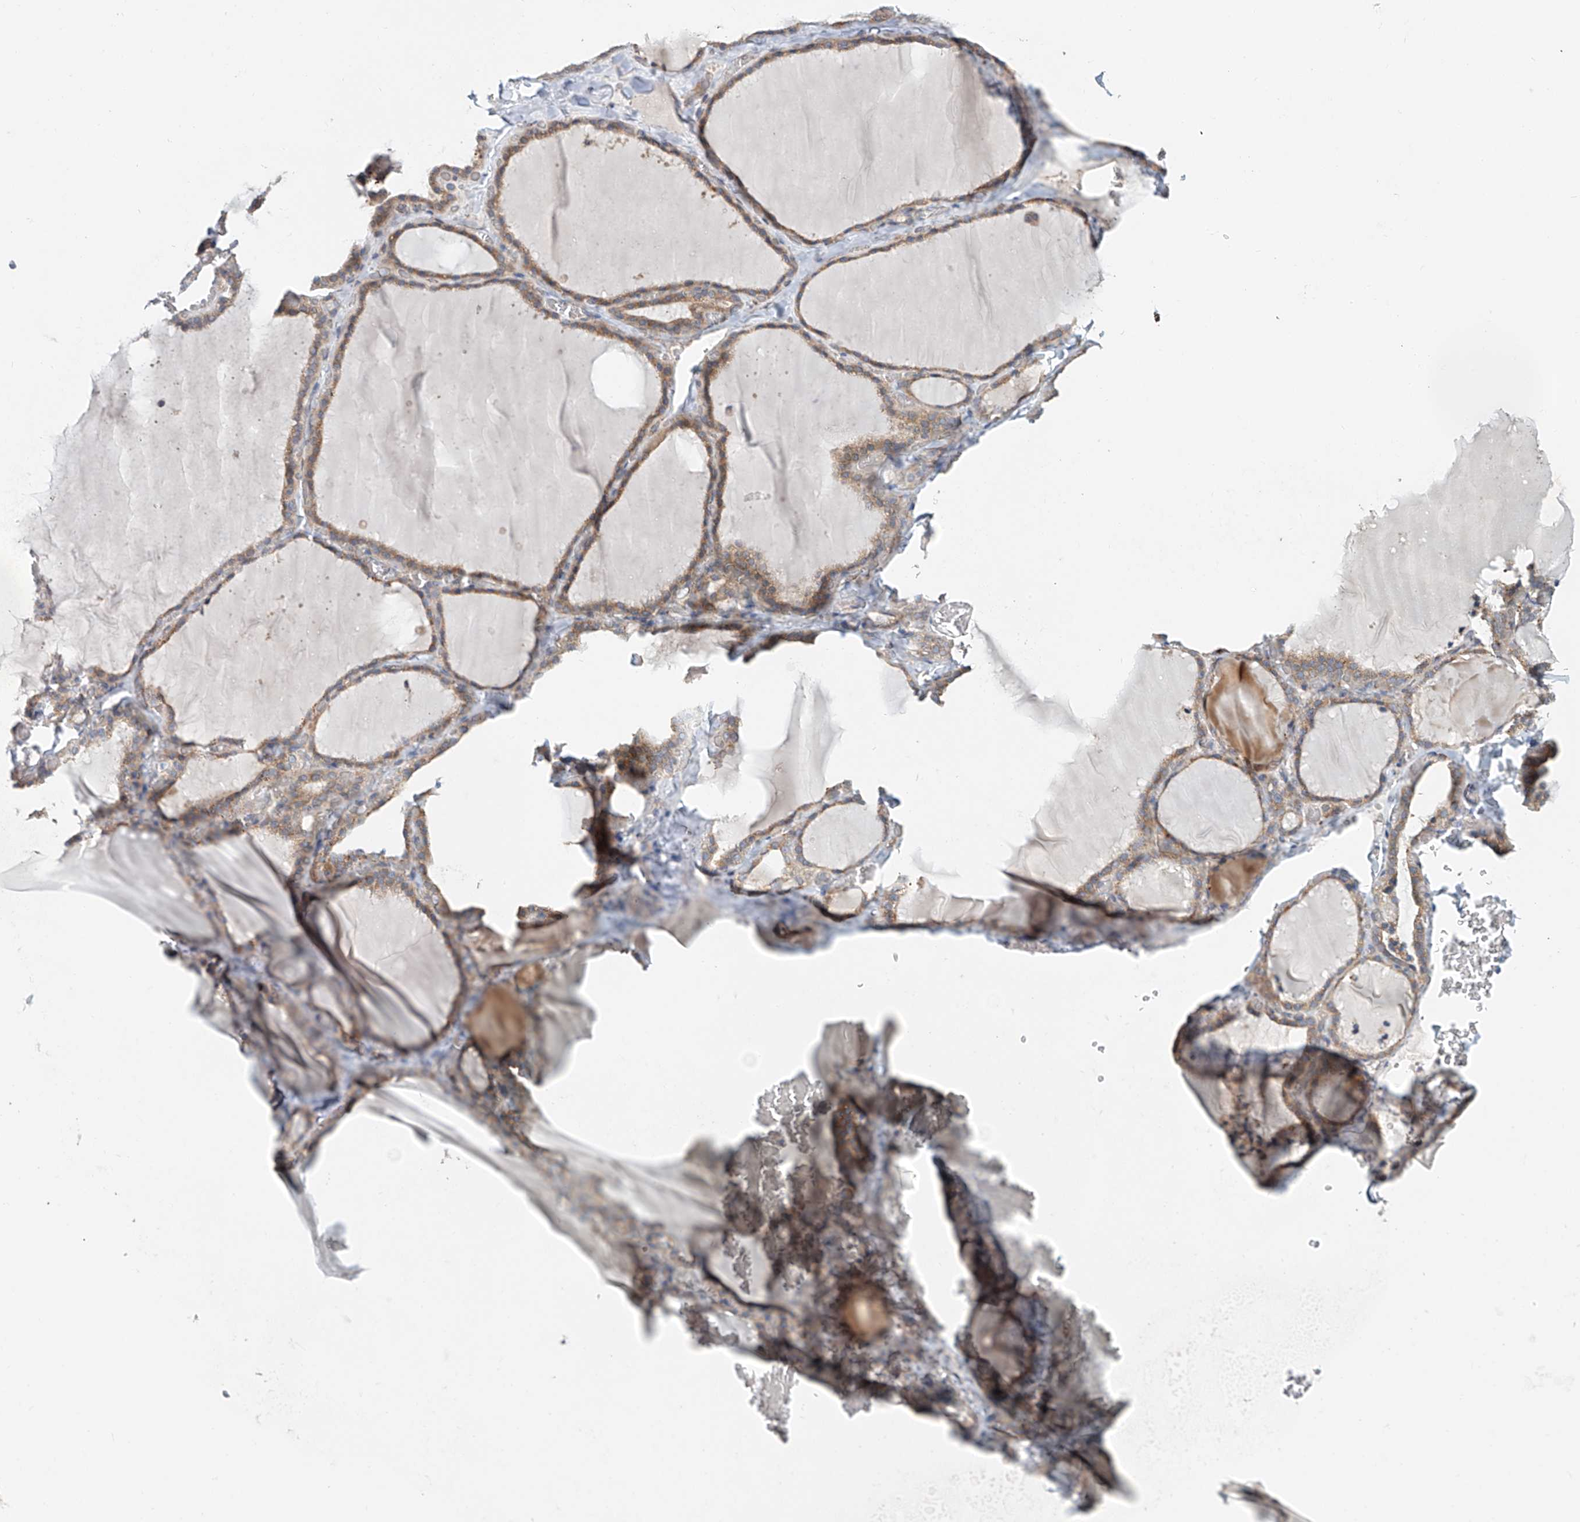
{"staining": {"intensity": "weak", "quantity": ">75%", "location": "cytoplasmic/membranous"}, "tissue": "thyroid gland", "cell_type": "Glandular cells", "image_type": "normal", "snomed": [{"axis": "morphology", "description": "Normal tissue, NOS"}, {"axis": "topography", "description": "Thyroid gland"}], "caption": "Brown immunohistochemical staining in benign thyroid gland demonstrates weak cytoplasmic/membranous positivity in approximately >75% of glandular cells.", "gene": "SNAP29", "patient": {"sex": "female", "age": 22}}